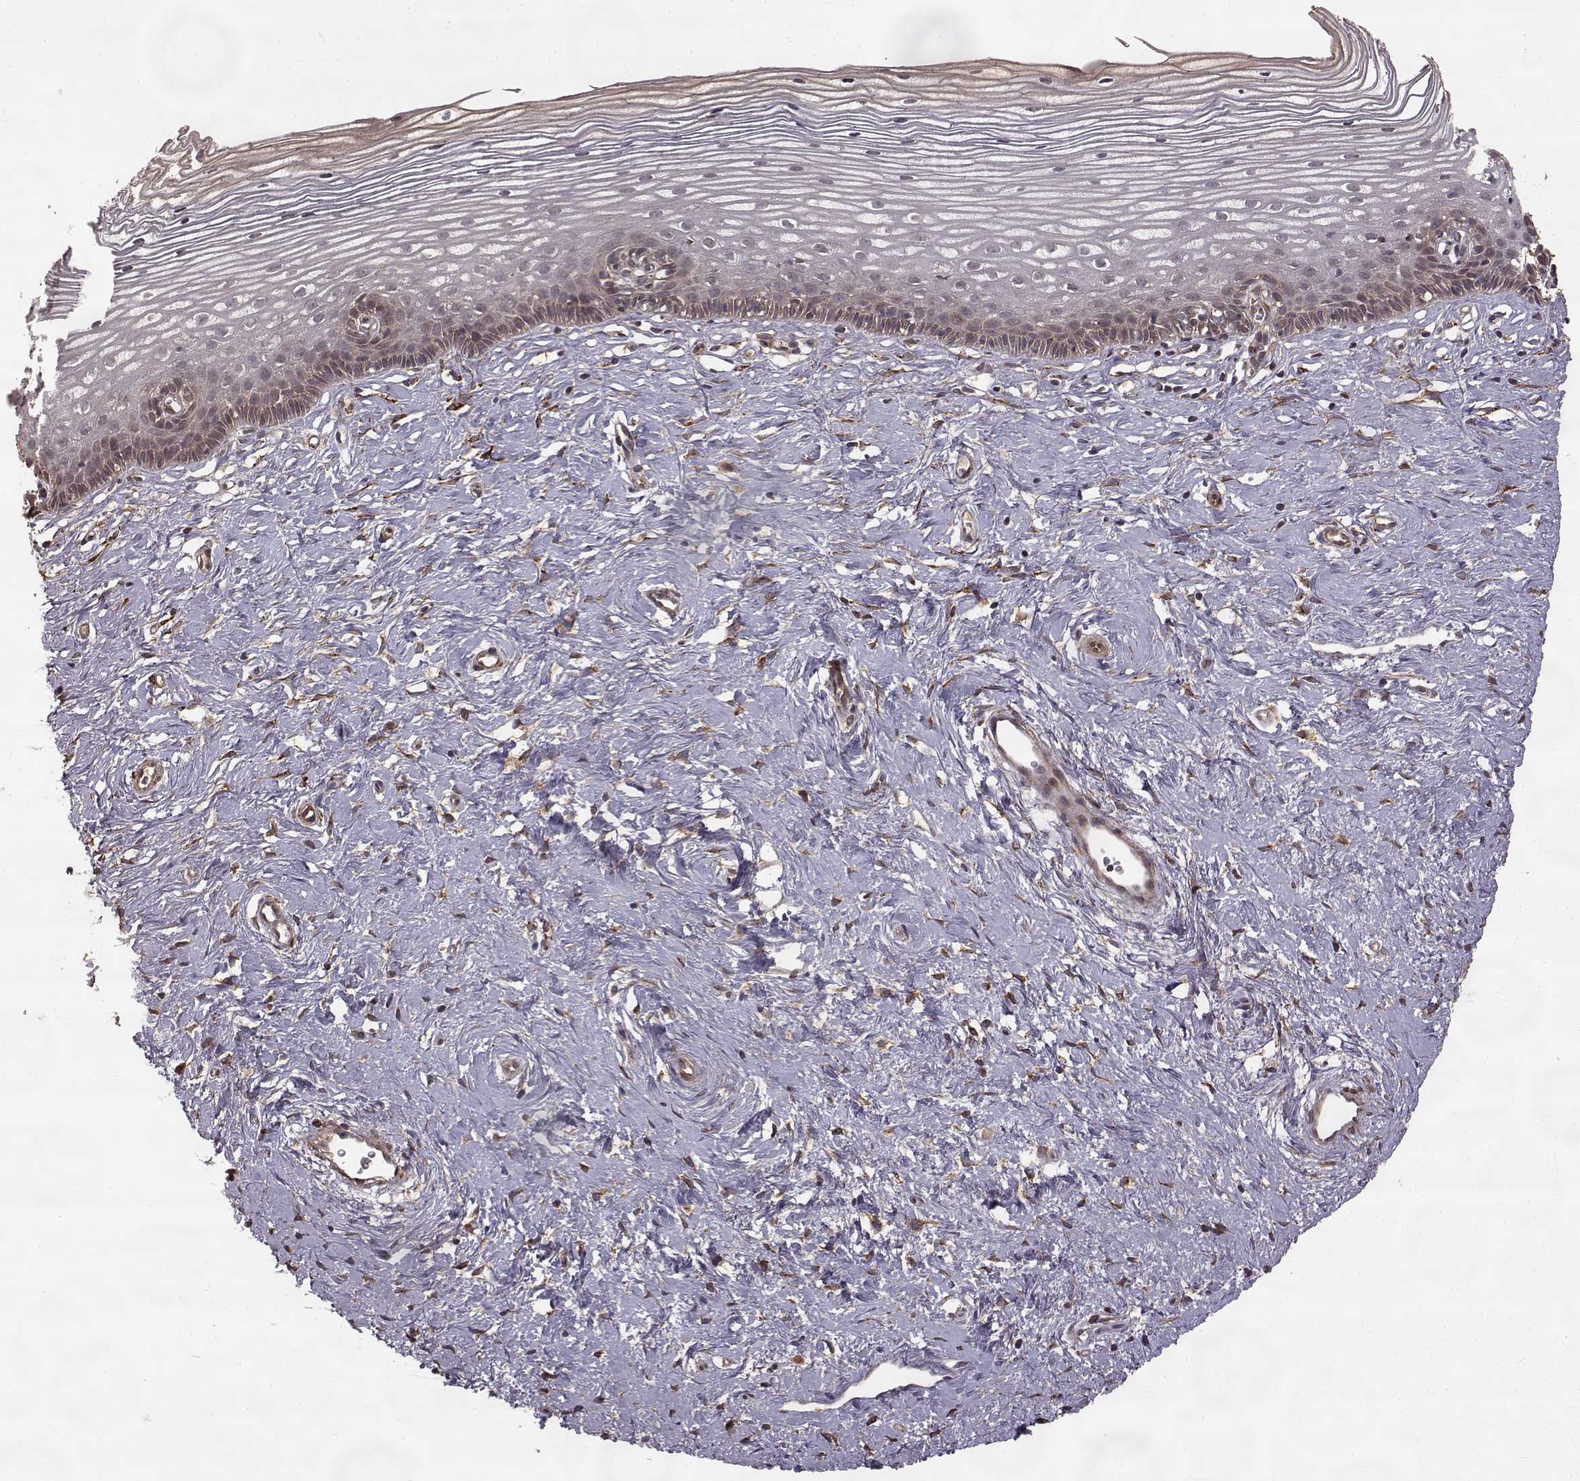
{"staining": {"intensity": "moderate", "quantity": ">75%", "location": "cytoplasmic/membranous"}, "tissue": "cervix", "cell_type": "Glandular cells", "image_type": "normal", "snomed": [{"axis": "morphology", "description": "Normal tissue, NOS"}, {"axis": "topography", "description": "Cervix"}], "caption": "Cervix stained with a brown dye exhibits moderate cytoplasmic/membranous positive positivity in approximately >75% of glandular cells.", "gene": "FSTL1", "patient": {"sex": "female", "age": 40}}